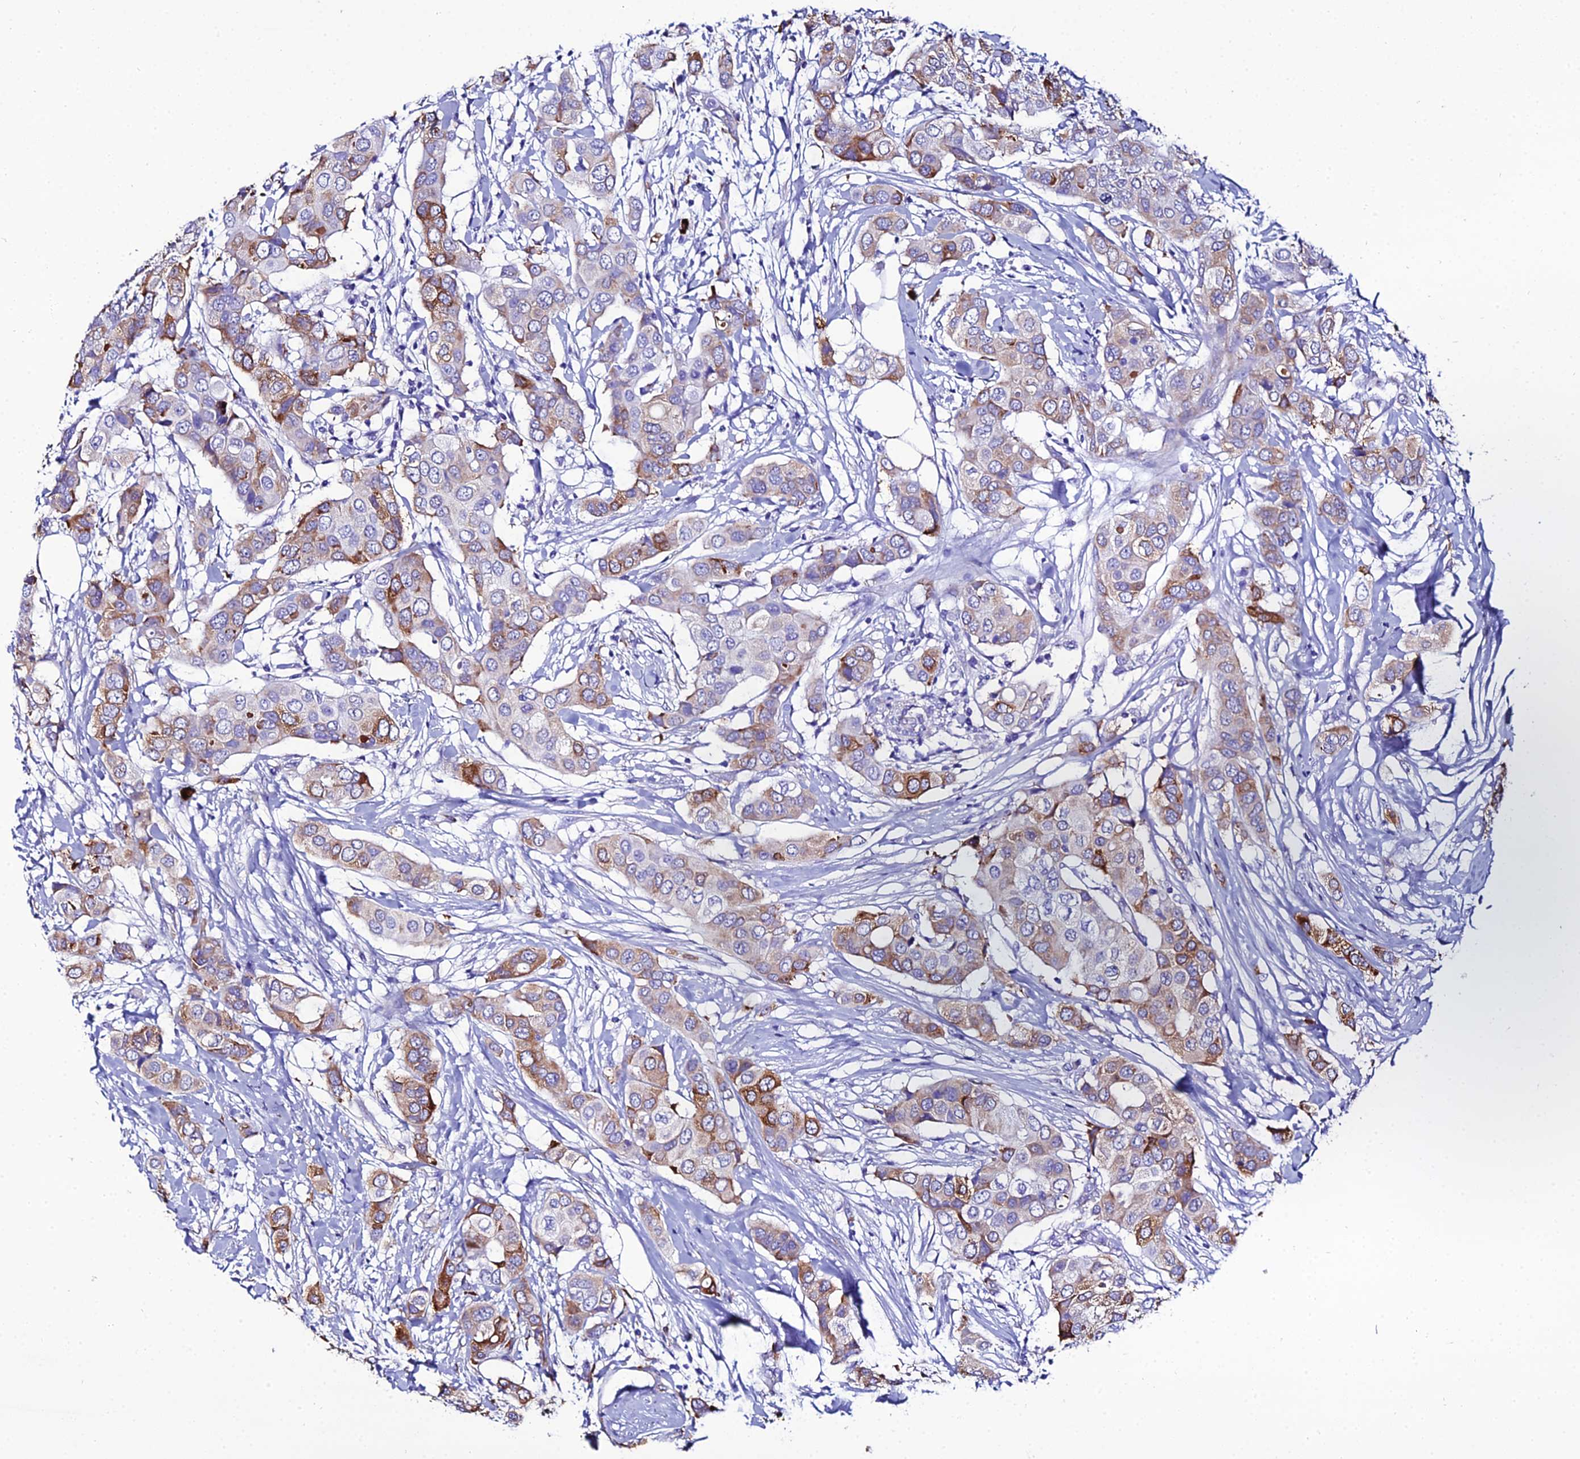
{"staining": {"intensity": "moderate", "quantity": "<25%", "location": "cytoplasmic/membranous"}, "tissue": "breast cancer", "cell_type": "Tumor cells", "image_type": "cancer", "snomed": [{"axis": "morphology", "description": "Lobular carcinoma"}, {"axis": "topography", "description": "Breast"}], "caption": "IHC (DAB) staining of breast cancer demonstrates moderate cytoplasmic/membranous protein expression in about <25% of tumor cells.", "gene": "TXNDC5", "patient": {"sex": "female", "age": 51}}